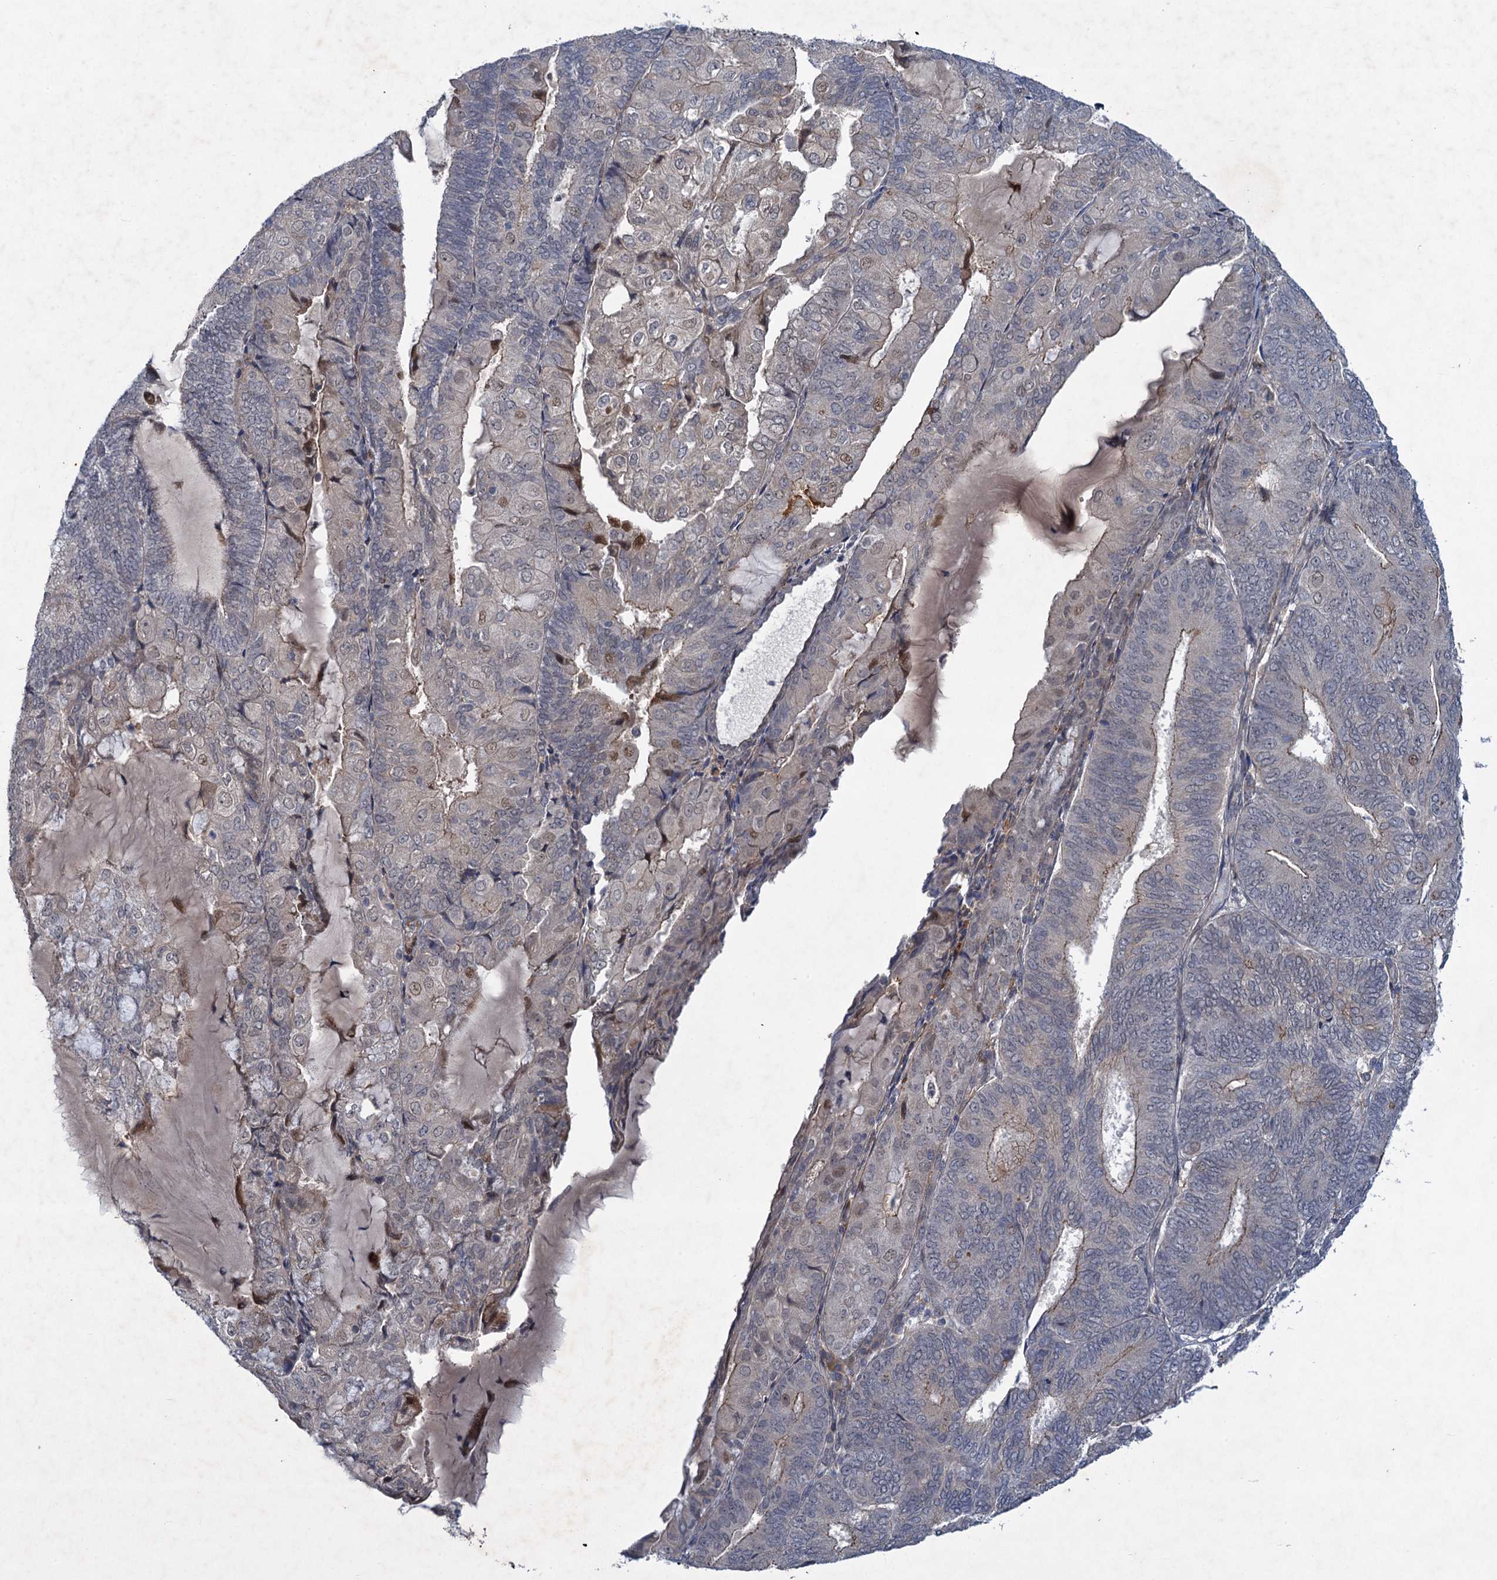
{"staining": {"intensity": "weak", "quantity": "<25%", "location": "nuclear"}, "tissue": "endometrial cancer", "cell_type": "Tumor cells", "image_type": "cancer", "snomed": [{"axis": "morphology", "description": "Adenocarcinoma, NOS"}, {"axis": "topography", "description": "Endometrium"}], "caption": "The photomicrograph reveals no staining of tumor cells in endometrial adenocarcinoma.", "gene": "NUDT22", "patient": {"sex": "female", "age": 81}}